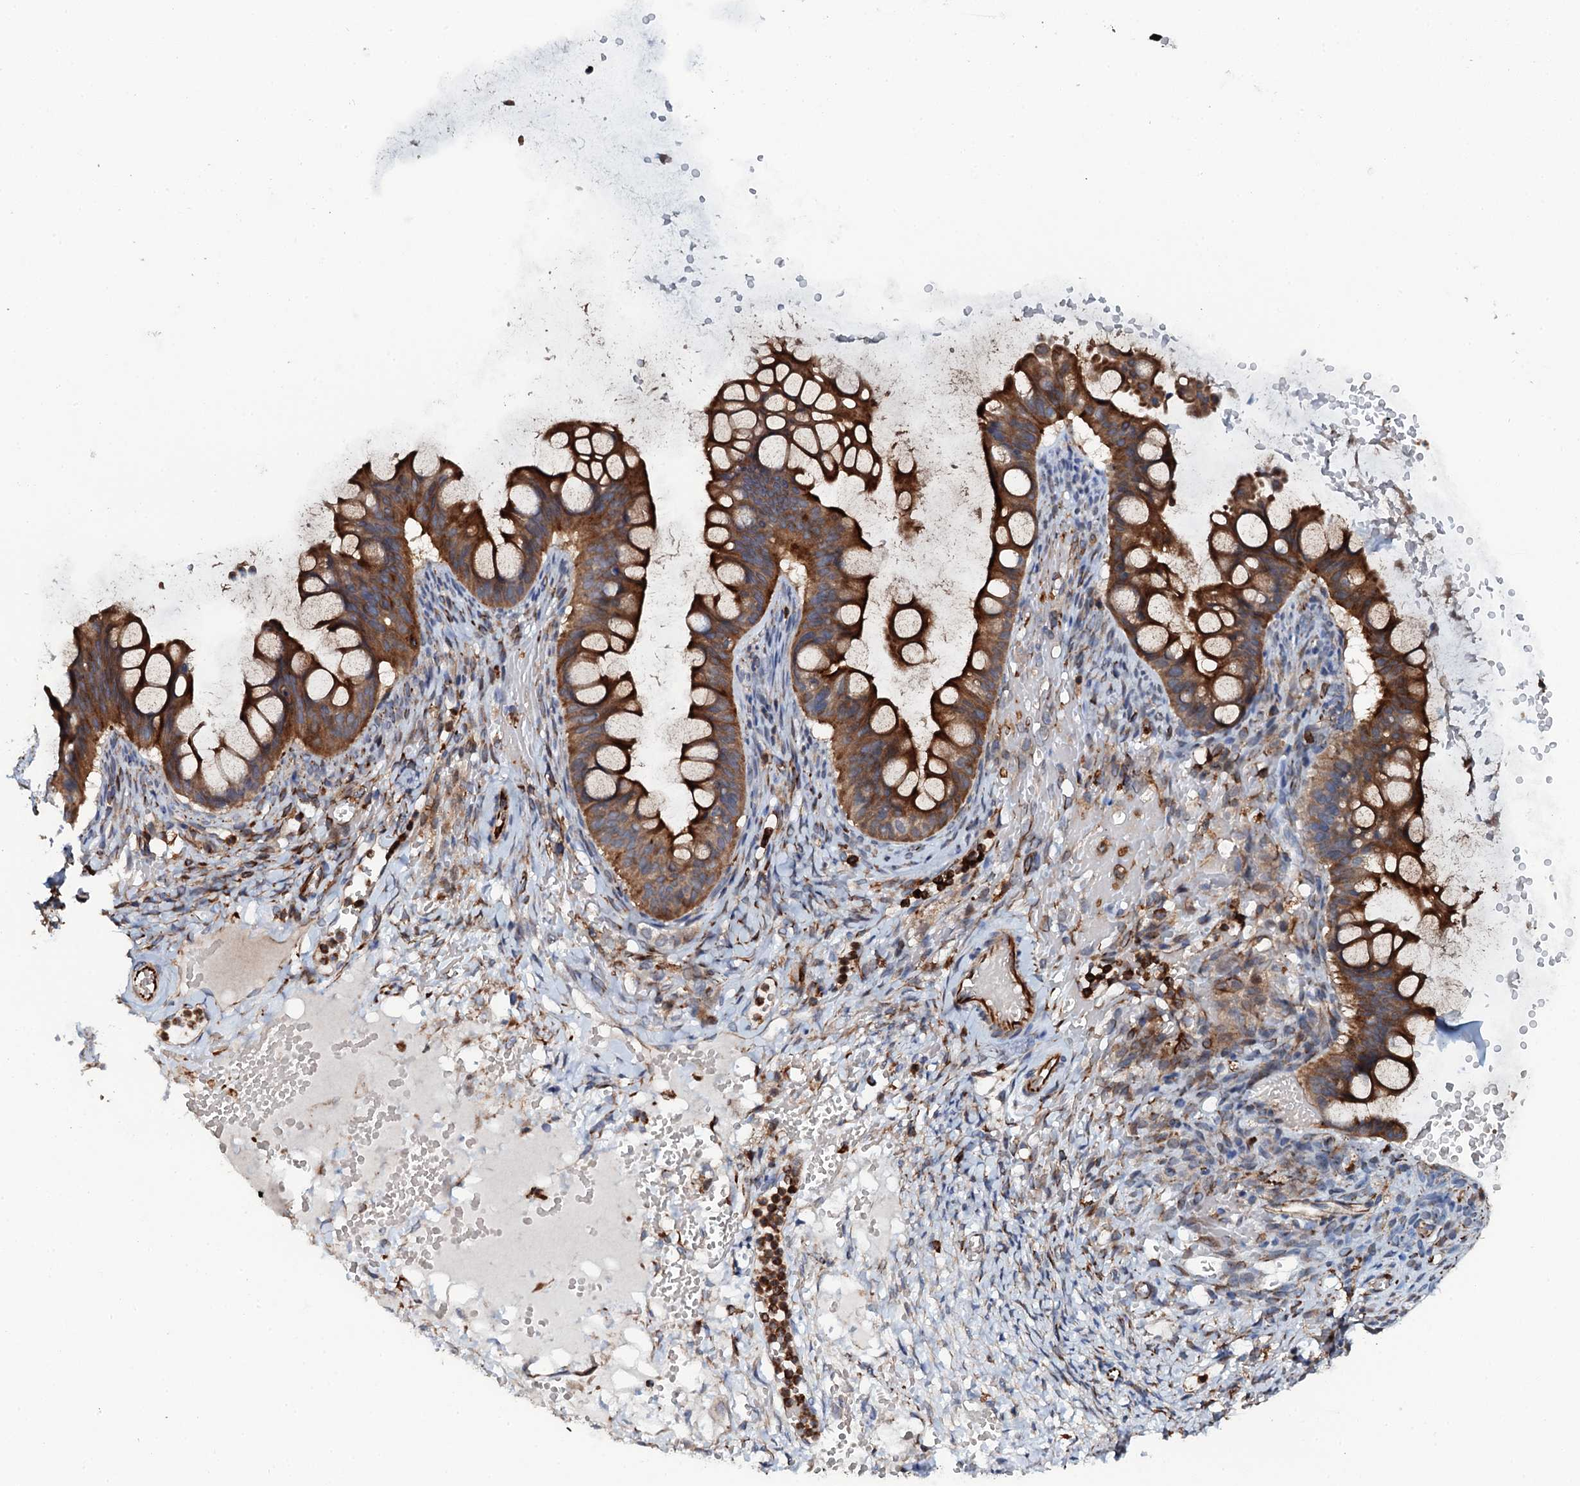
{"staining": {"intensity": "strong", "quantity": ">75%", "location": "cytoplasmic/membranous"}, "tissue": "ovarian cancer", "cell_type": "Tumor cells", "image_type": "cancer", "snomed": [{"axis": "morphology", "description": "Cystadenocarcinoma, mucinous, NOS"}, {"axis": "topography", "description": "Ovary"}], "caption": "Tumor cells exhibit strong cytoplasmic/membranous expression in about >75% of cells in ovarian cancer (mucinous cystadenocarcinoma).", "gene": "VAMP8", "patient": {"sex": "female", "age": 73}}